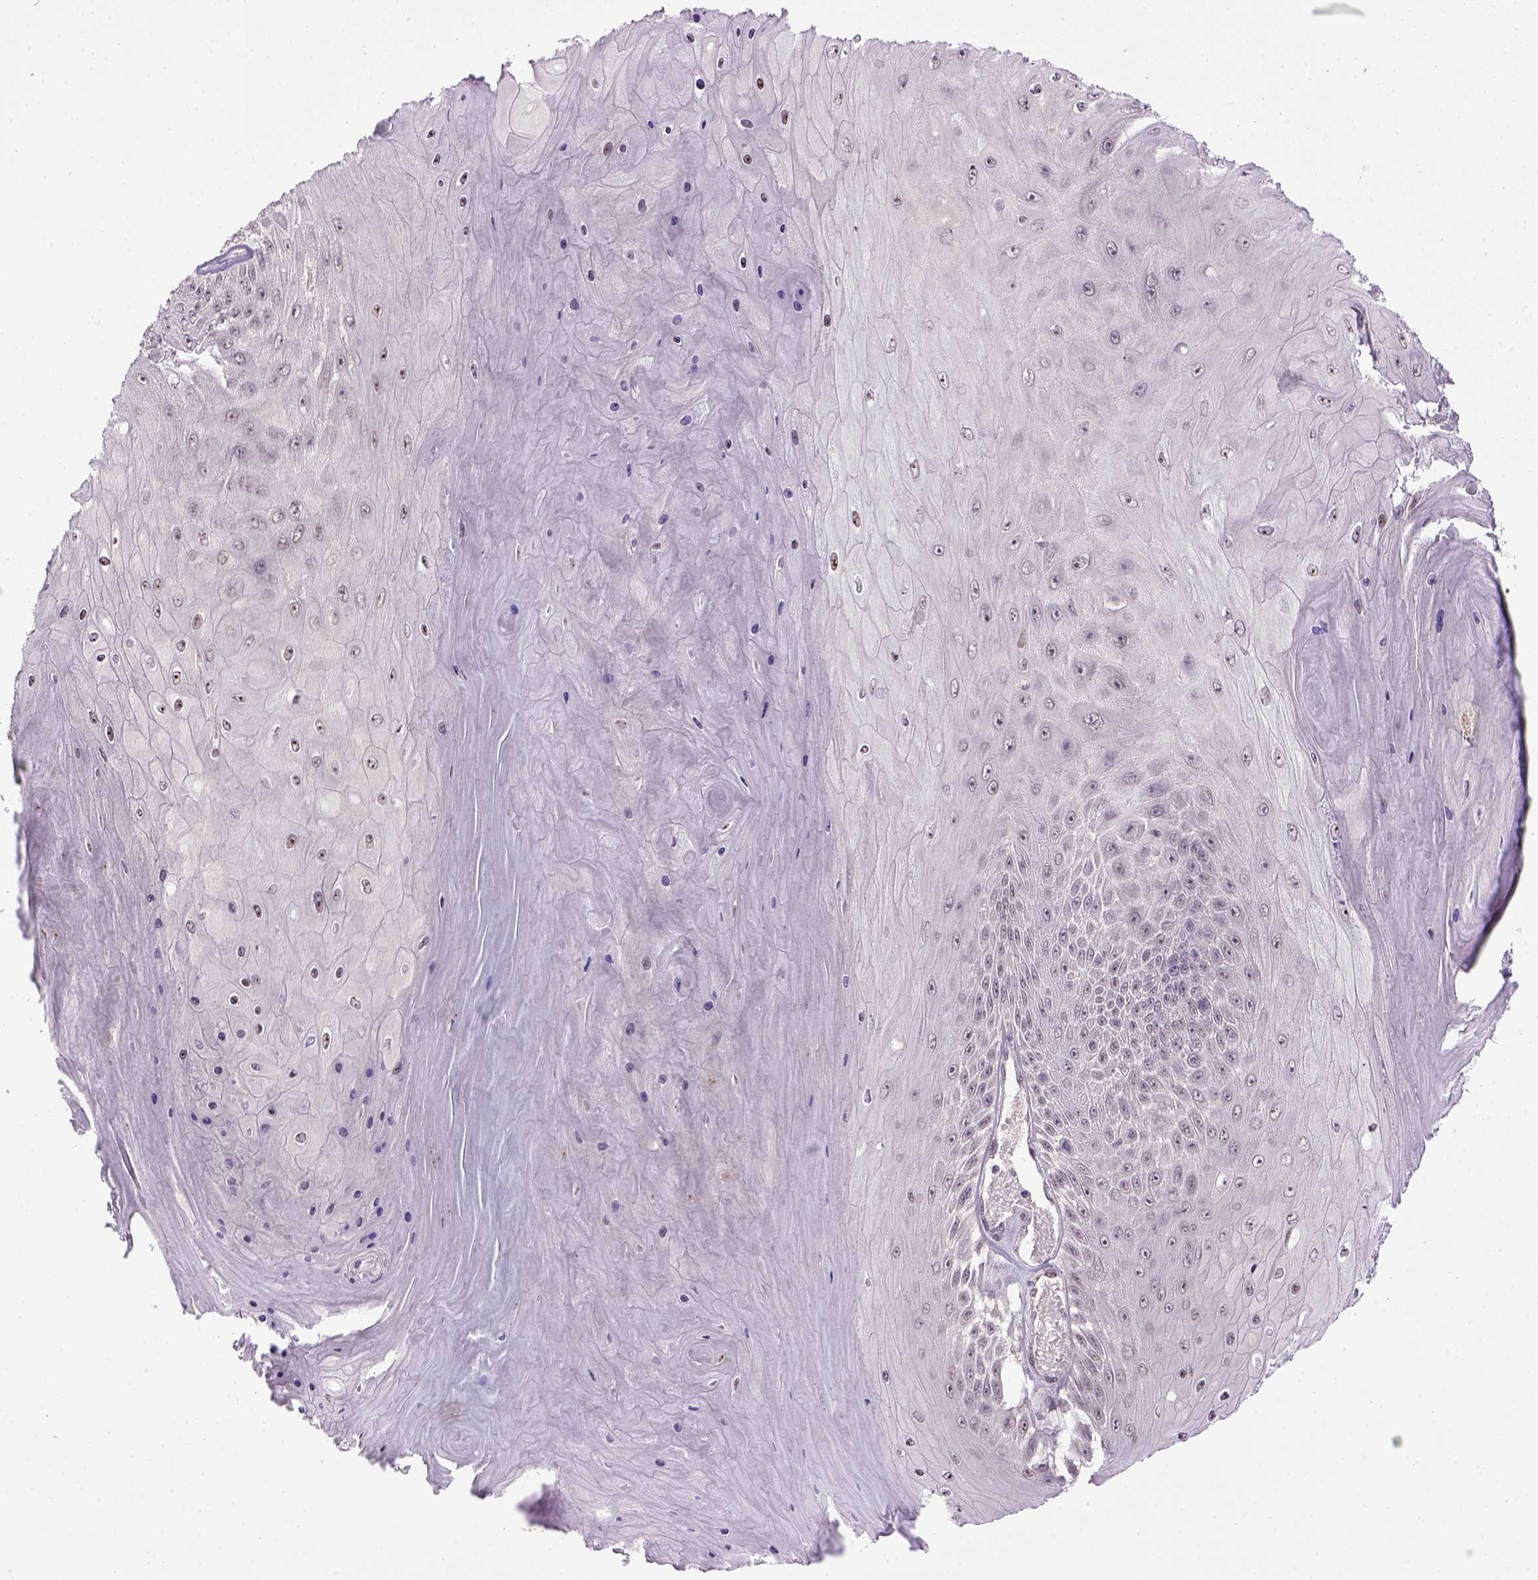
{"staining": {"intensity": "moderate", "quantity": "<25%", "location": "nuclear"}, "tissue": "skin cancer", "cell_type": "Tumor cells", "image_type": "cancer", "snomed": [{"axis": "morphology", "description": "Squamous cell carcinoma, NOS"}, {"axis": "topography", "description": "Skin"}], "caption": "The image exhibits immunohistochemical staining of squamous cell carcinoma (skin). There is moderate nuclear staining is seen in about <25% of tumor cells.", "gene": "RAB43", "patient": {"sex": "male", "age": 62}}